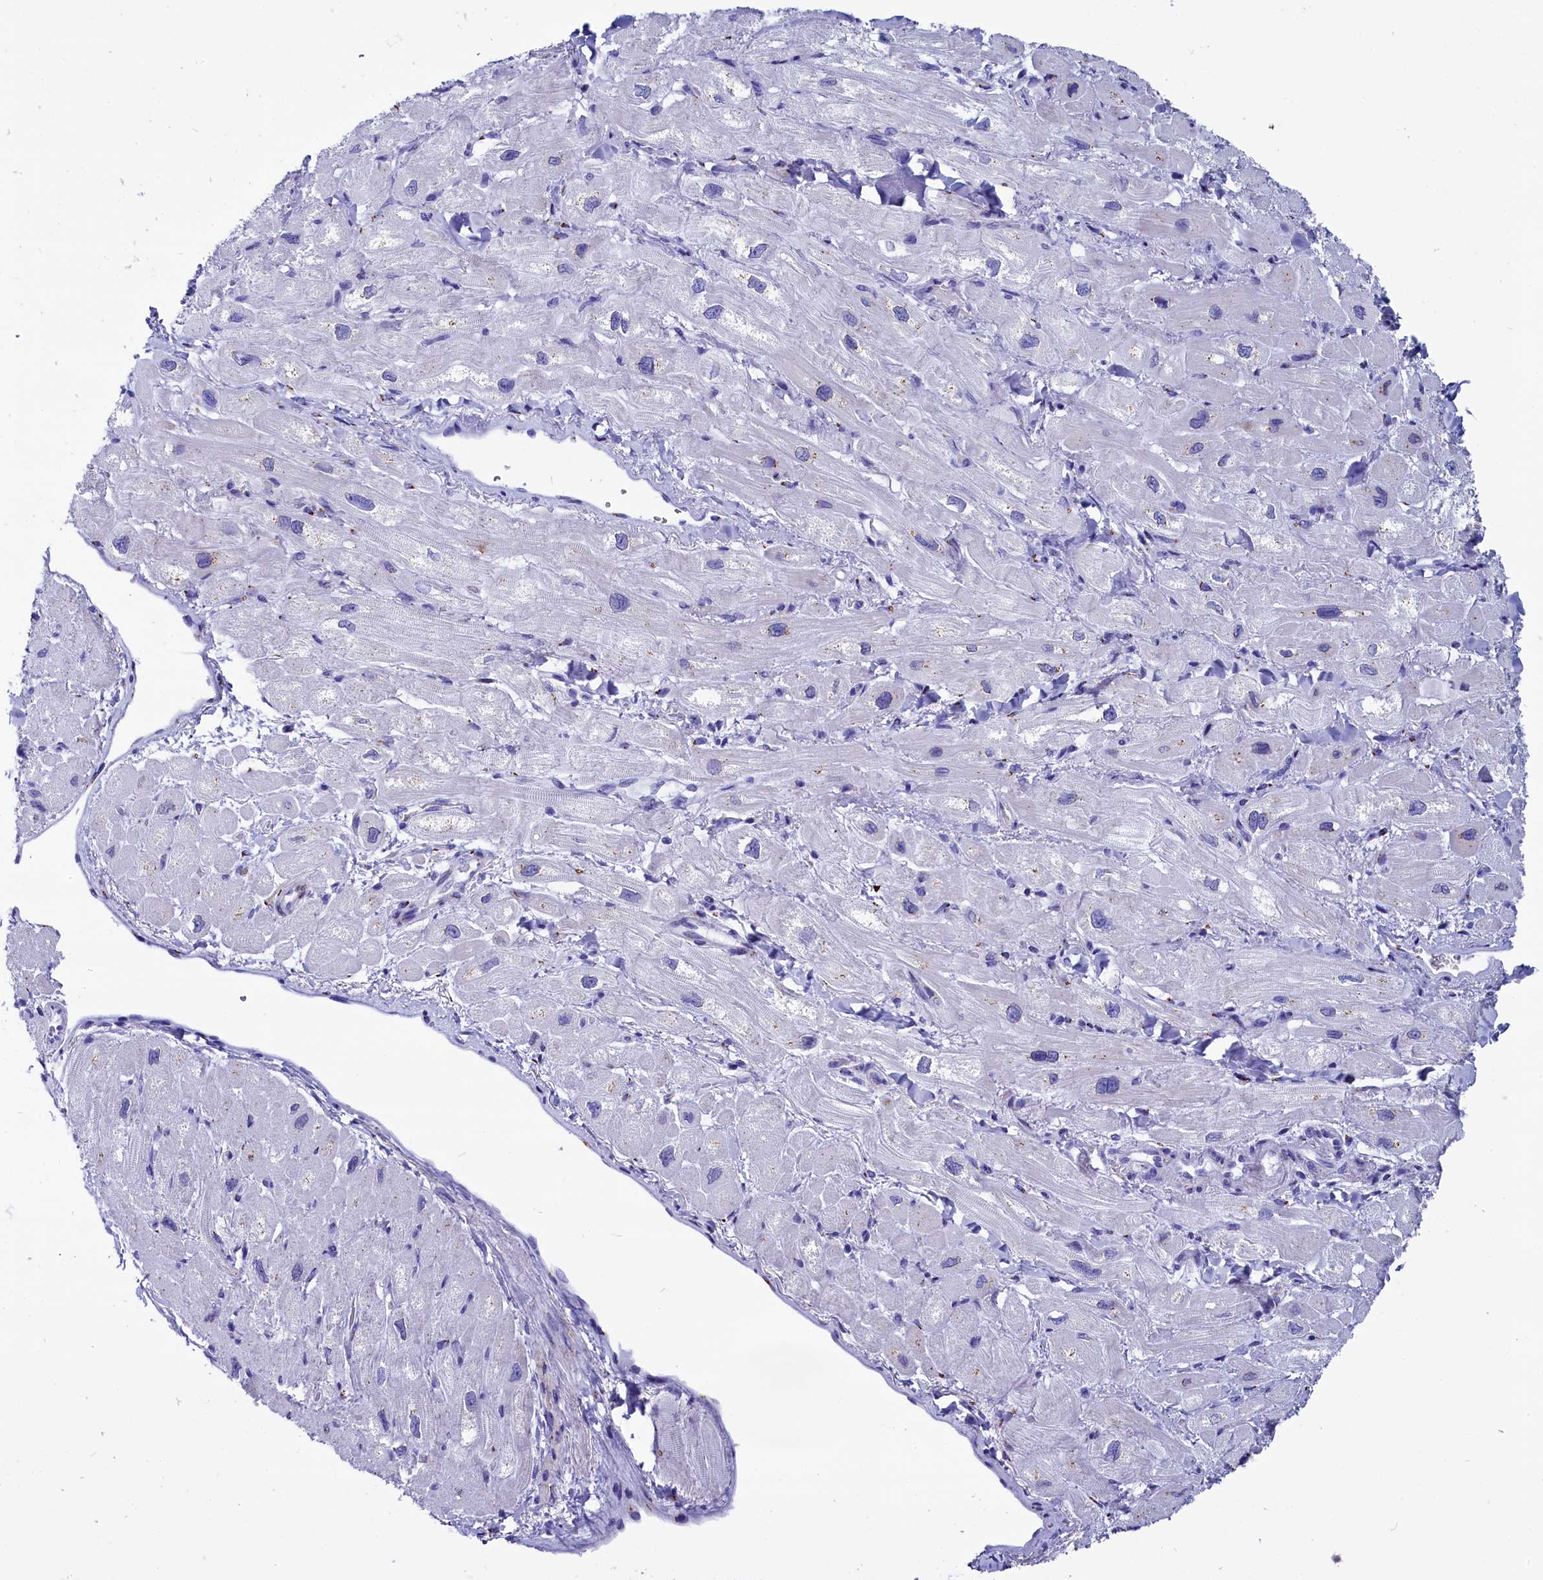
{"staining": {"intensity": "negative", "quantity": "none", "location": "none"}, "tissue": "heart muscle", "cell_type": "Cardiomyocytes", "image_type": "normal", "snomed": [{"axis": "morphology", "description": "Normal tissue, NOS"}, {"axis": "topography", "description": "Heart"}], "caption": "Immunohistochemistry (IHC) of normal heart muscle exhibits no staining in cardiomyocytes.", "gene": "AP3B2", "patient": {"sex": "male", "age": 65}}